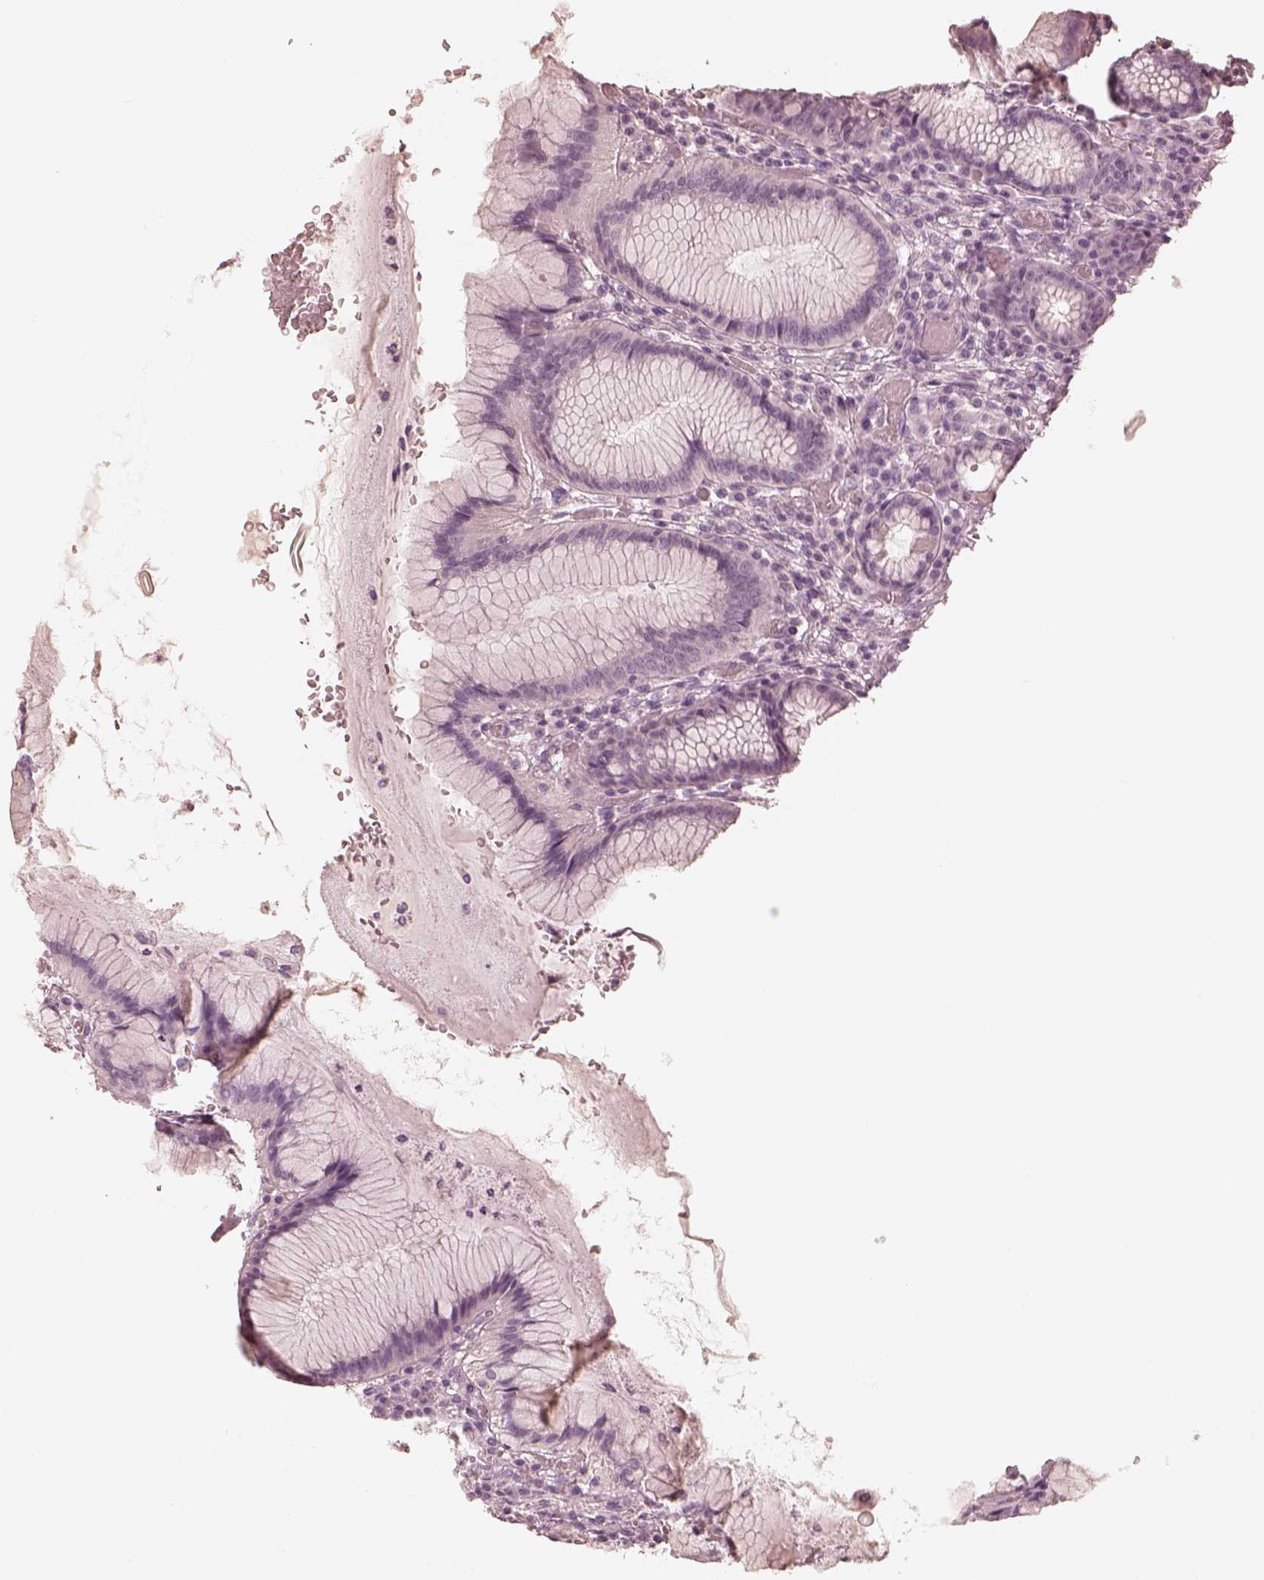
{"staining": {"intensity": "weak", "quantity": "<25%", "location": "cytoplasmic/membranous"}, "tissue": "stomach", "cell_type": "Glandular cells", "image_type": "normal", "snomed": [{"axis": "morphology", "description": "Normal tissue, NOS"}, {"axis": "topography", "description": "Stomach"}], "caption": "Benign stomach was stained to show a protein in brown. There is no significant staining in glandular cells. (DAB IHC visualized using brightfield microscopy, high magnification).", "gene": "CALR3", "patient": {"sex": "male", "age": 55}}